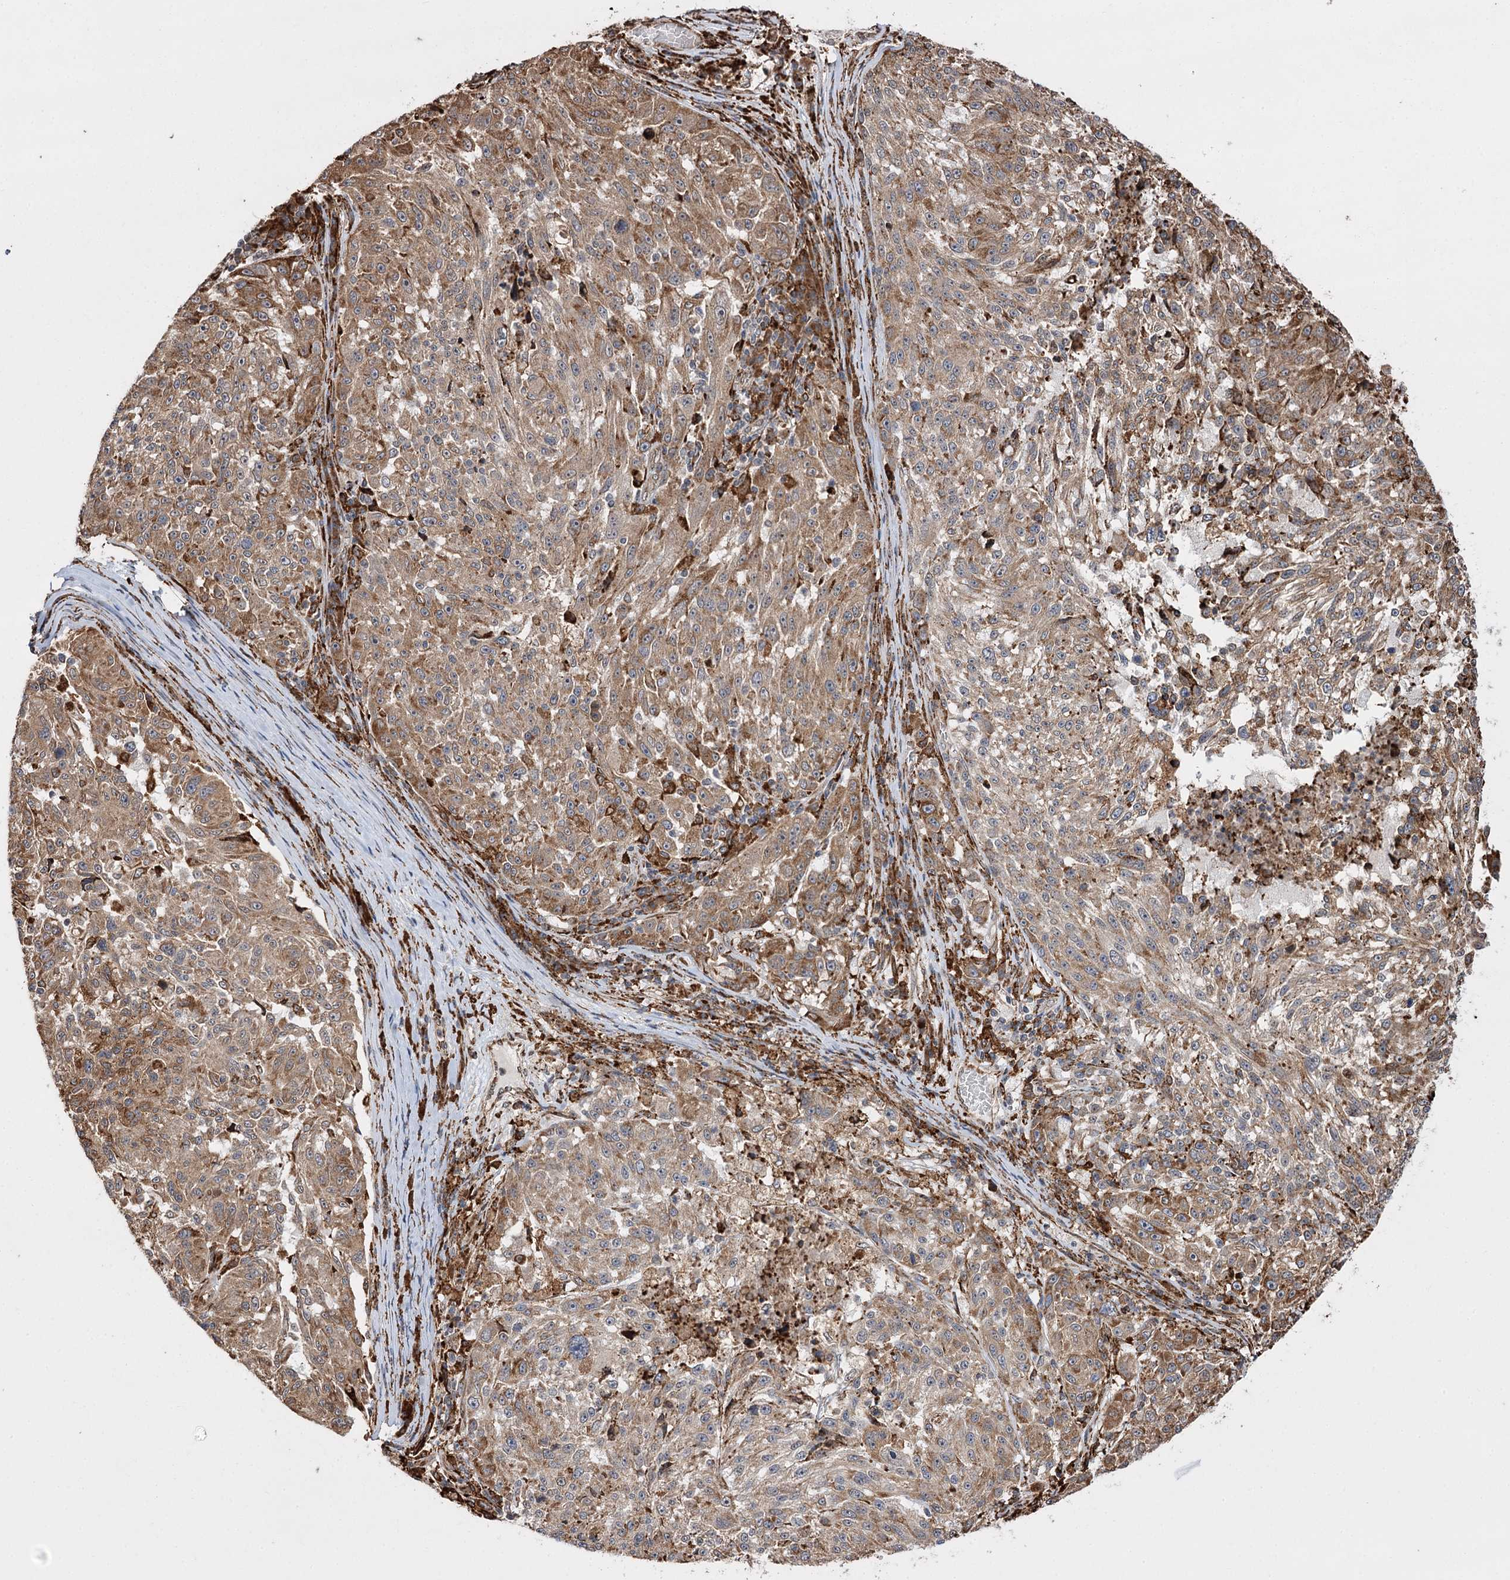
{"staining": {"intensity": "moderate", "quantity": ">75%", "location": "cytoplasmic/membranous"}, "tissue": "melanoma", "cell_type": "Tumor cells", "image_type": "cancer", "snomed": [{"axis": "morphology", "description": "Malignant melanoma, NOS"}, {"axis": "topography", "description": "Skin"}], "caption": "Melanoma was stained to show a protein in brown. There is medium levels of moderate cytoplasmic/membranous staining in about >75% of tumor cells.", "gene": "FANCL", "patient": {"sex": "male", "age": 53}}